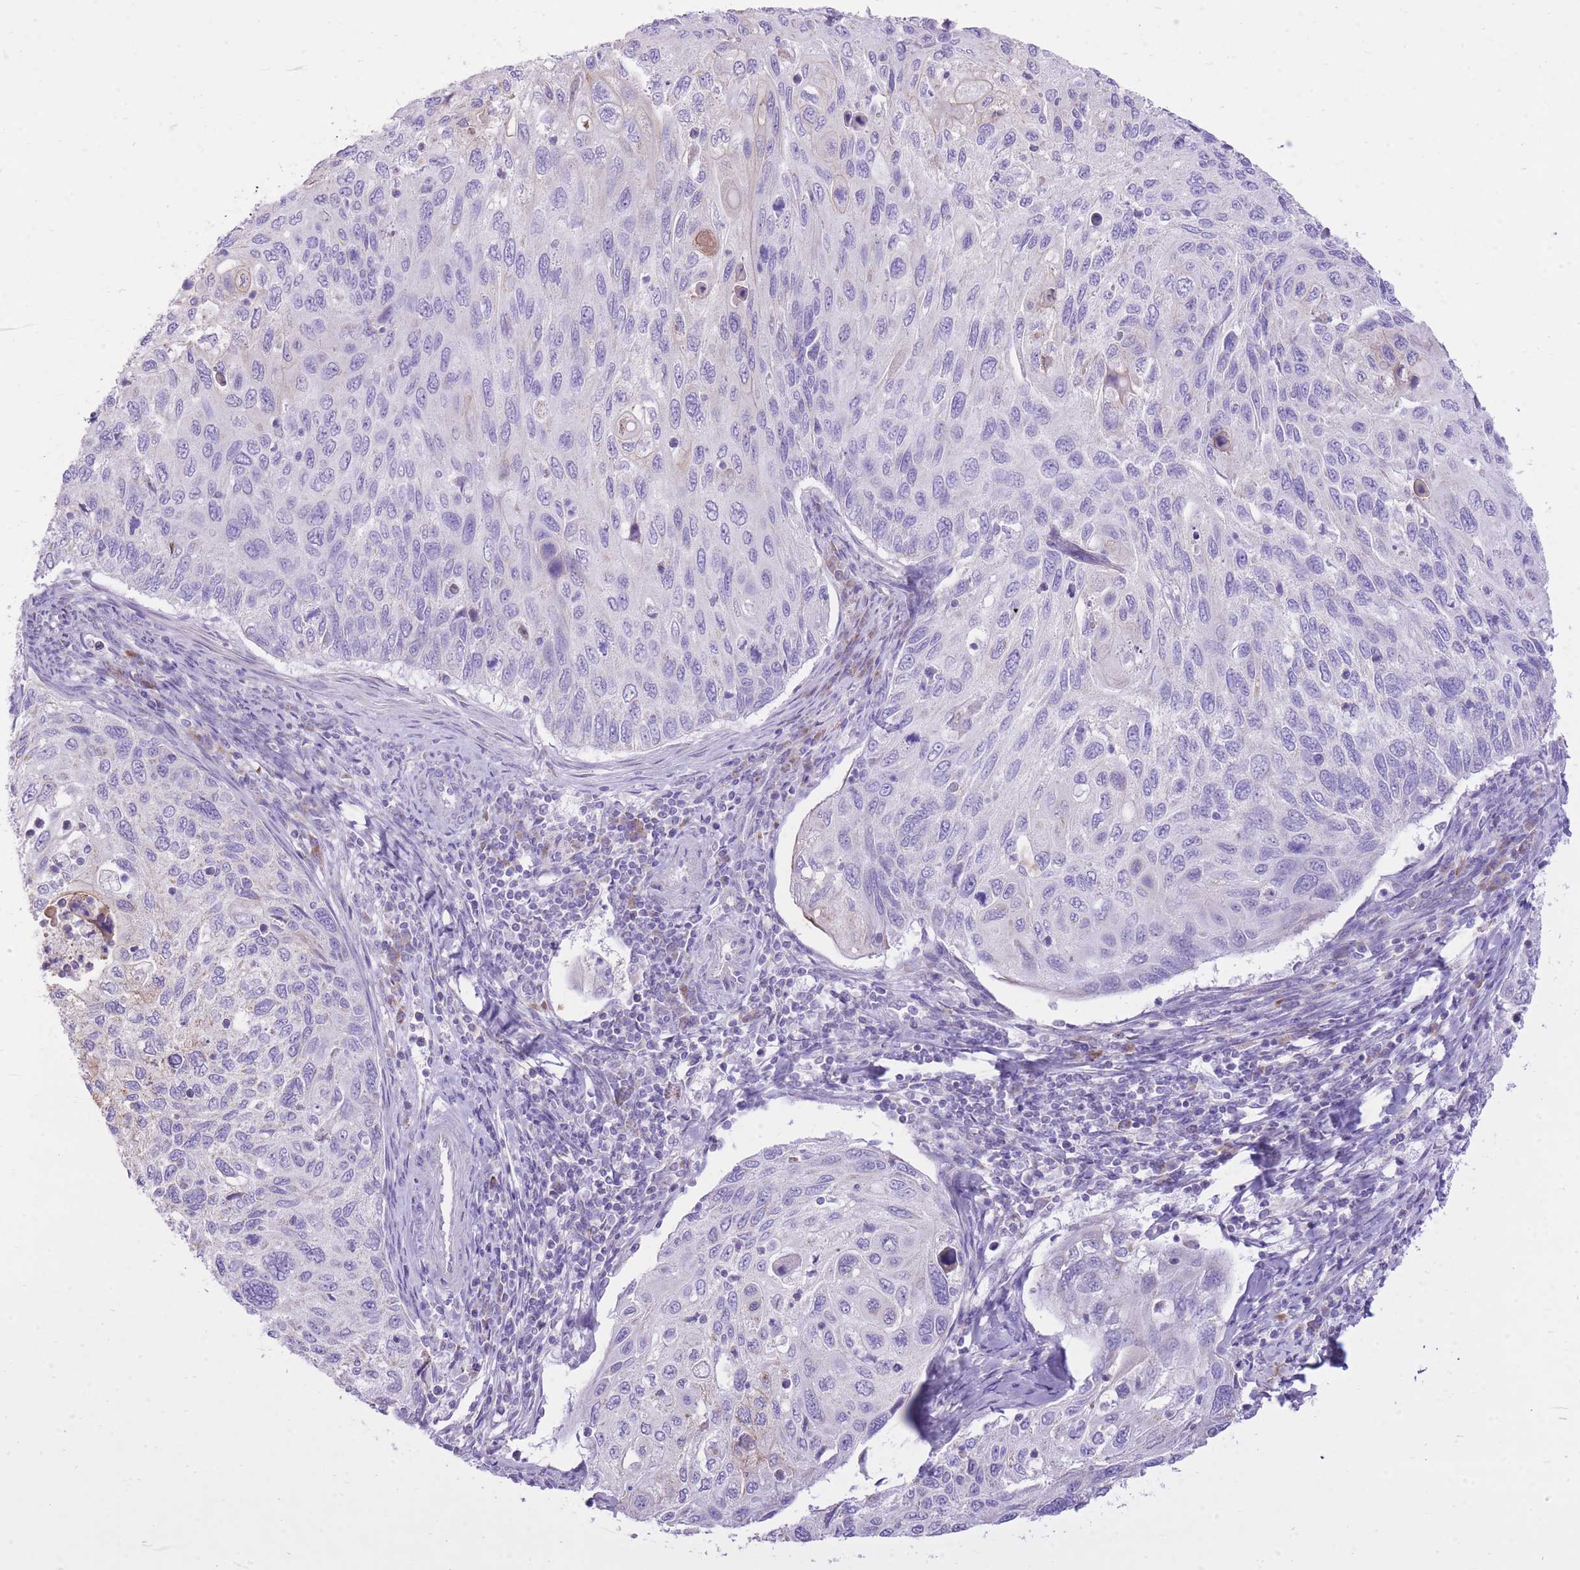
{"staining": {"intensity": "negative", "quantity": "none", "location": "none"}, "tissue": "cervical cancer", "cell_type": "Tumor cells", "image_type": "cancer", "snomed": [{"axis": "morphology", "description": "Squamous cell carcinoma, NOS"}, {"axis": "topography", "description": "Cervix"}], "caption": "Photomicrograph shows no protein staining in tumor cells of squamous cell carcinoma (cervical) tissue. (DAB immunohistochemistry (IHC) visualized using brightfield microscopy, high magnification).", "gene": "SLC4A4", "patient": {"sex": "female", "age": 70}}